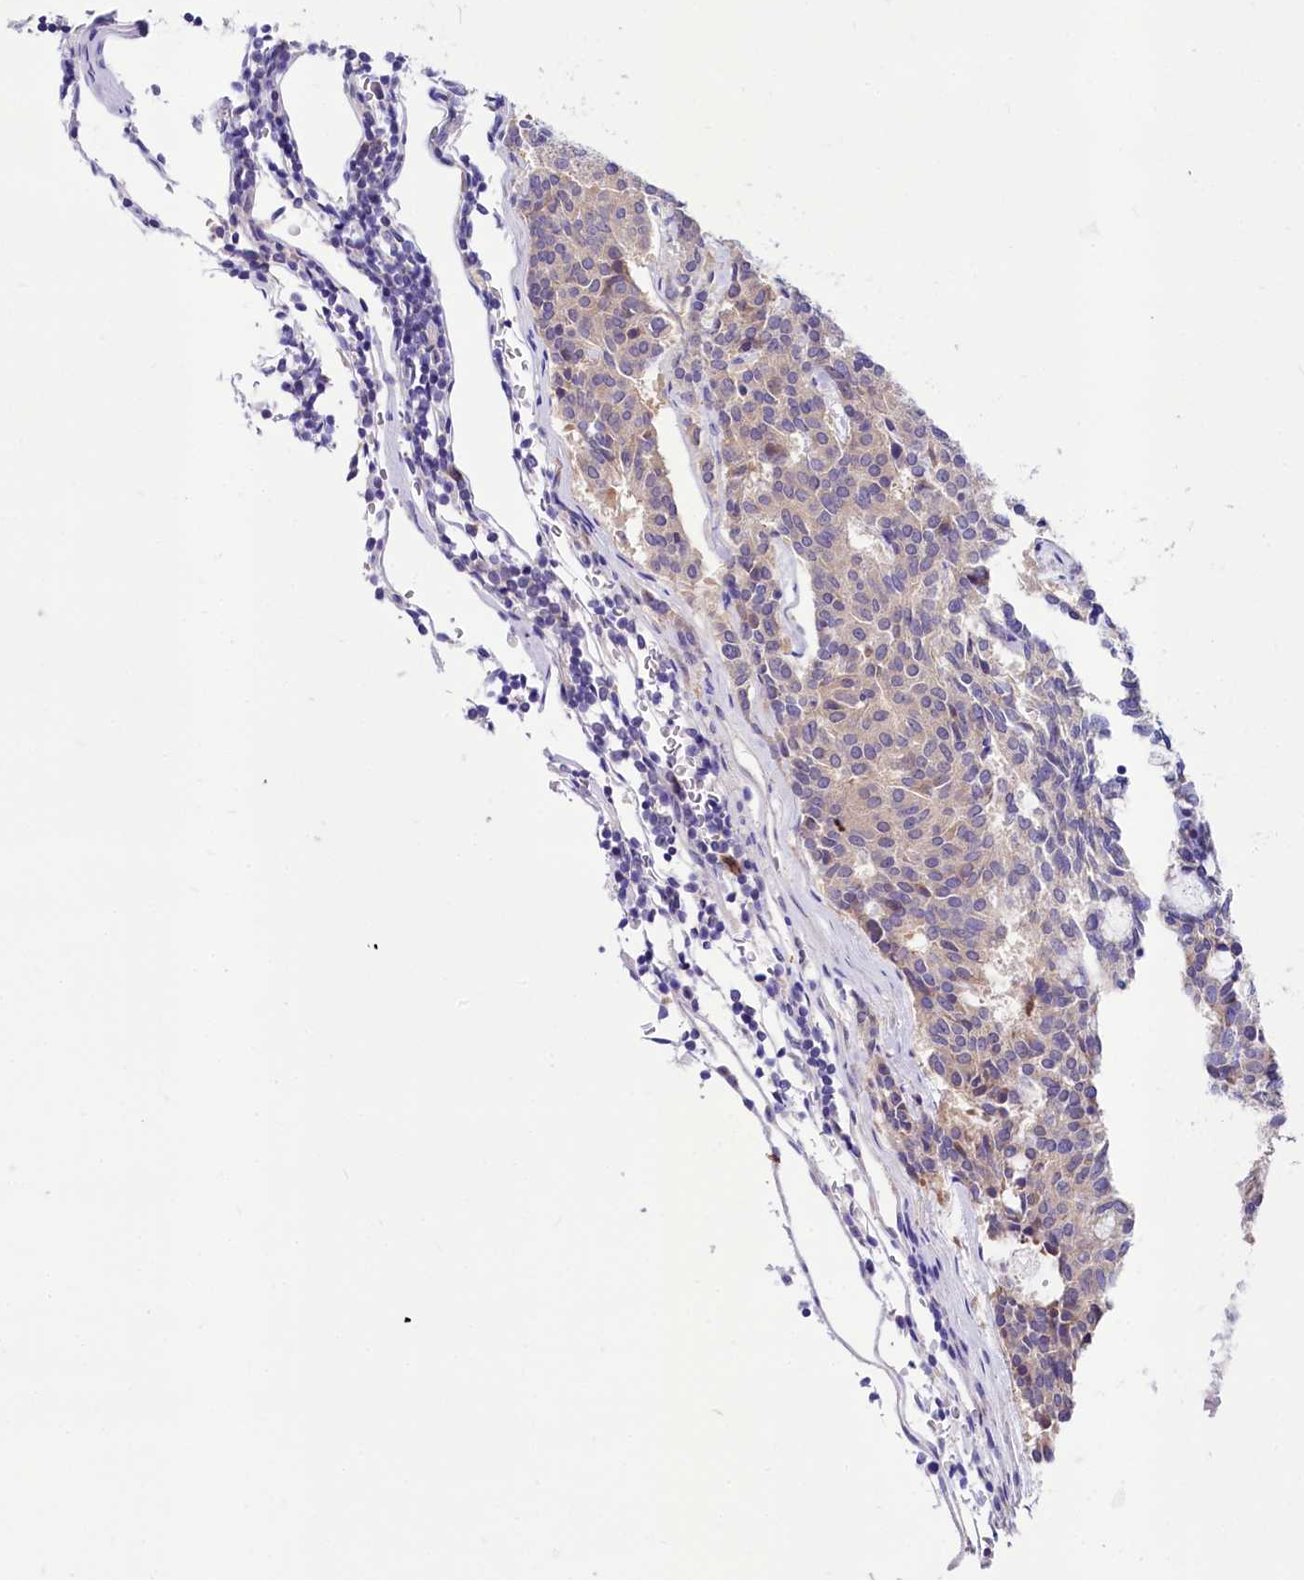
{"staining": {"intensity": "weak", "quantity": "25%-75%", "location": "cytoplasmic/membranous"}, "tissue": "carcinoid", "cell_type": "Tumor cells", "image_type": "cancer", "snomed": [{"axis": "morphology", "description": "Carcinoid, malignant, NOS"}, {"axis": "topography", "description": "Pancreas"}], "caption": "Tumor cells display low levels of weak cytoplasmic/membranous expression in approximately 25%-75% of cells in carcinoid.", "gene": "ABHD5", "patient": {"sex": "female", "age": 54}}